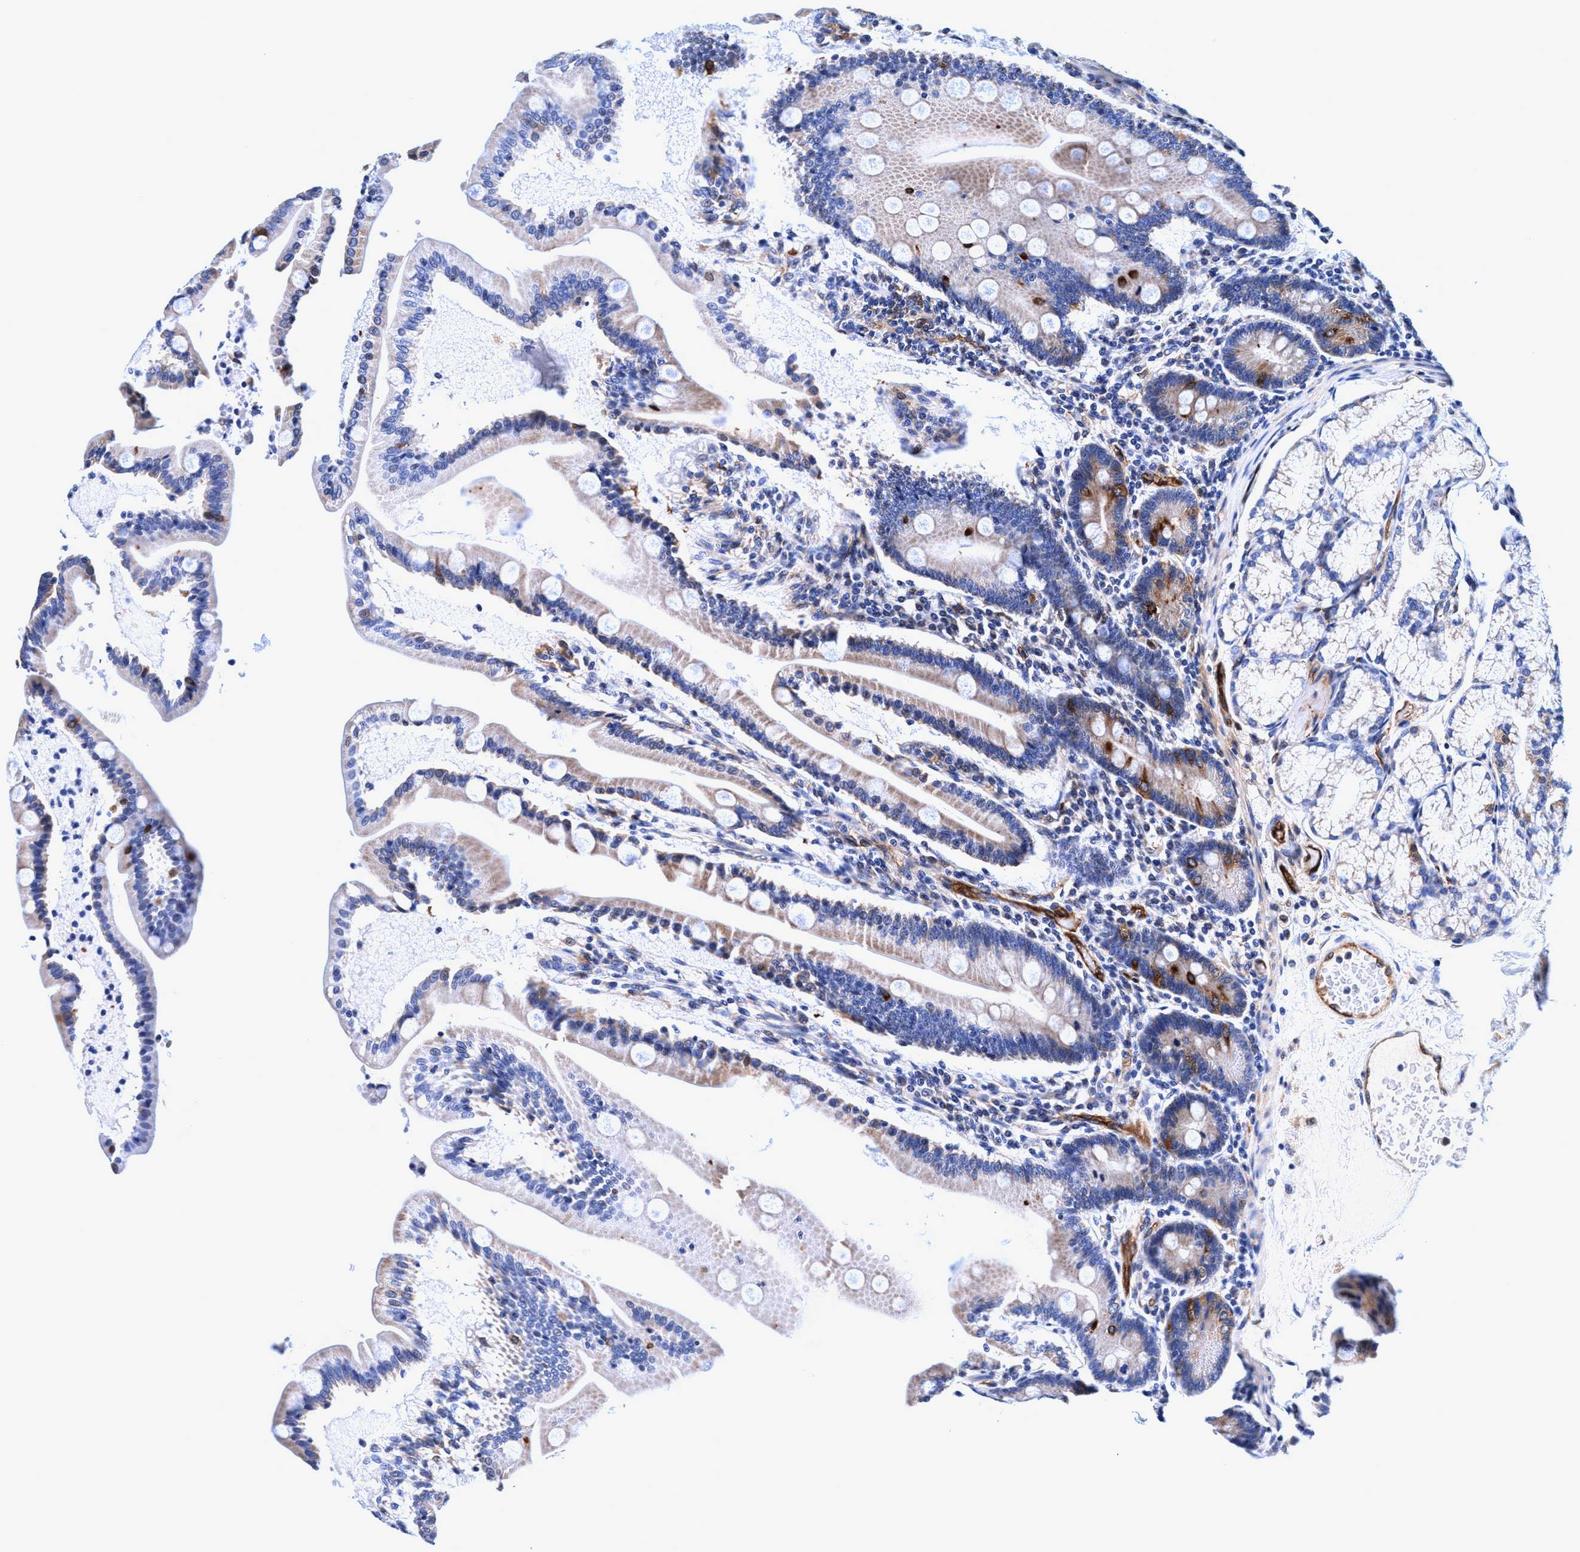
{"staining": {"intensity": "strong", "quantity": "<25%", "location": "cytoplasmic/membranous"}, "tissue": "duodenum", "cell_type": "Glandular cells", "image_type": "normal", "snomed": [{"axis": "morphology", "description": "Normal tissue, NOS"}, {"axis": "topography", "description": "Duodenum"}], "caption": "Protein staining of unremarkable duodenum exhibits strong cytoplasmic/membranous expression in approximately <25% of glandular cells.", "gene": "UBALD2", "patient": {"sex": "male", "age": 54}}